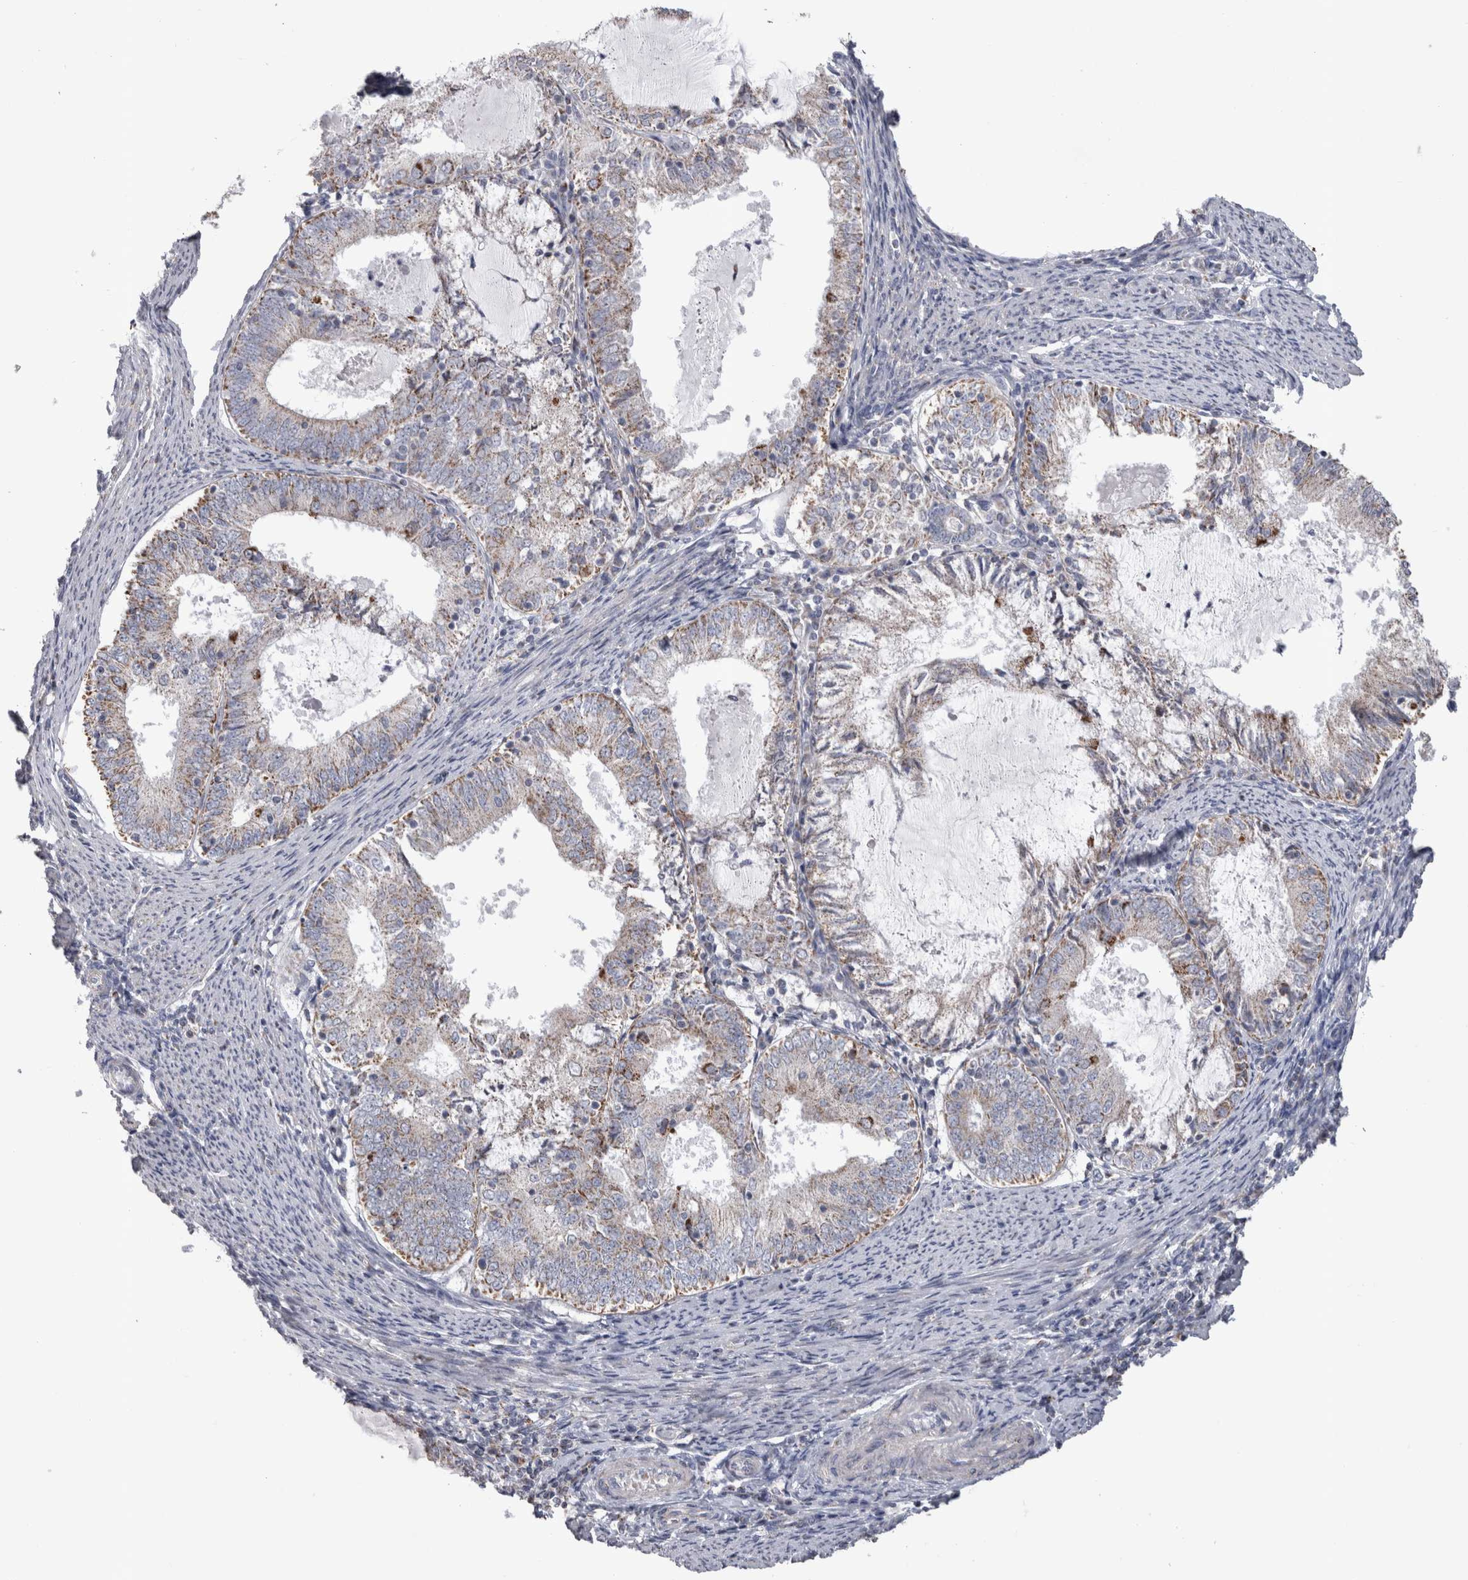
{"staining": {"intensity": "moderate", "quantity": "<25%", "location": "cytoplasmic/membranous"}, "tissue": "endometrial cancer", "cell_type": "Tumor cells", "image_type": "cancer", "snomed": [{"axis": "morphology", "description": "Adenocarcinoma, NOS"}, {"axis": "topography", "description": "Endometrium"}], "caption": "Tumor cells demonstrate low levels of moderate cytoplasmic/membranous expression in about <25% of cells in human endometrial cancer (adenocarcinoma). (IHC, brightfield microscopy, high magnification).", "gene": "HDHD3", "patient": {"sex": "female", "age": 57}}